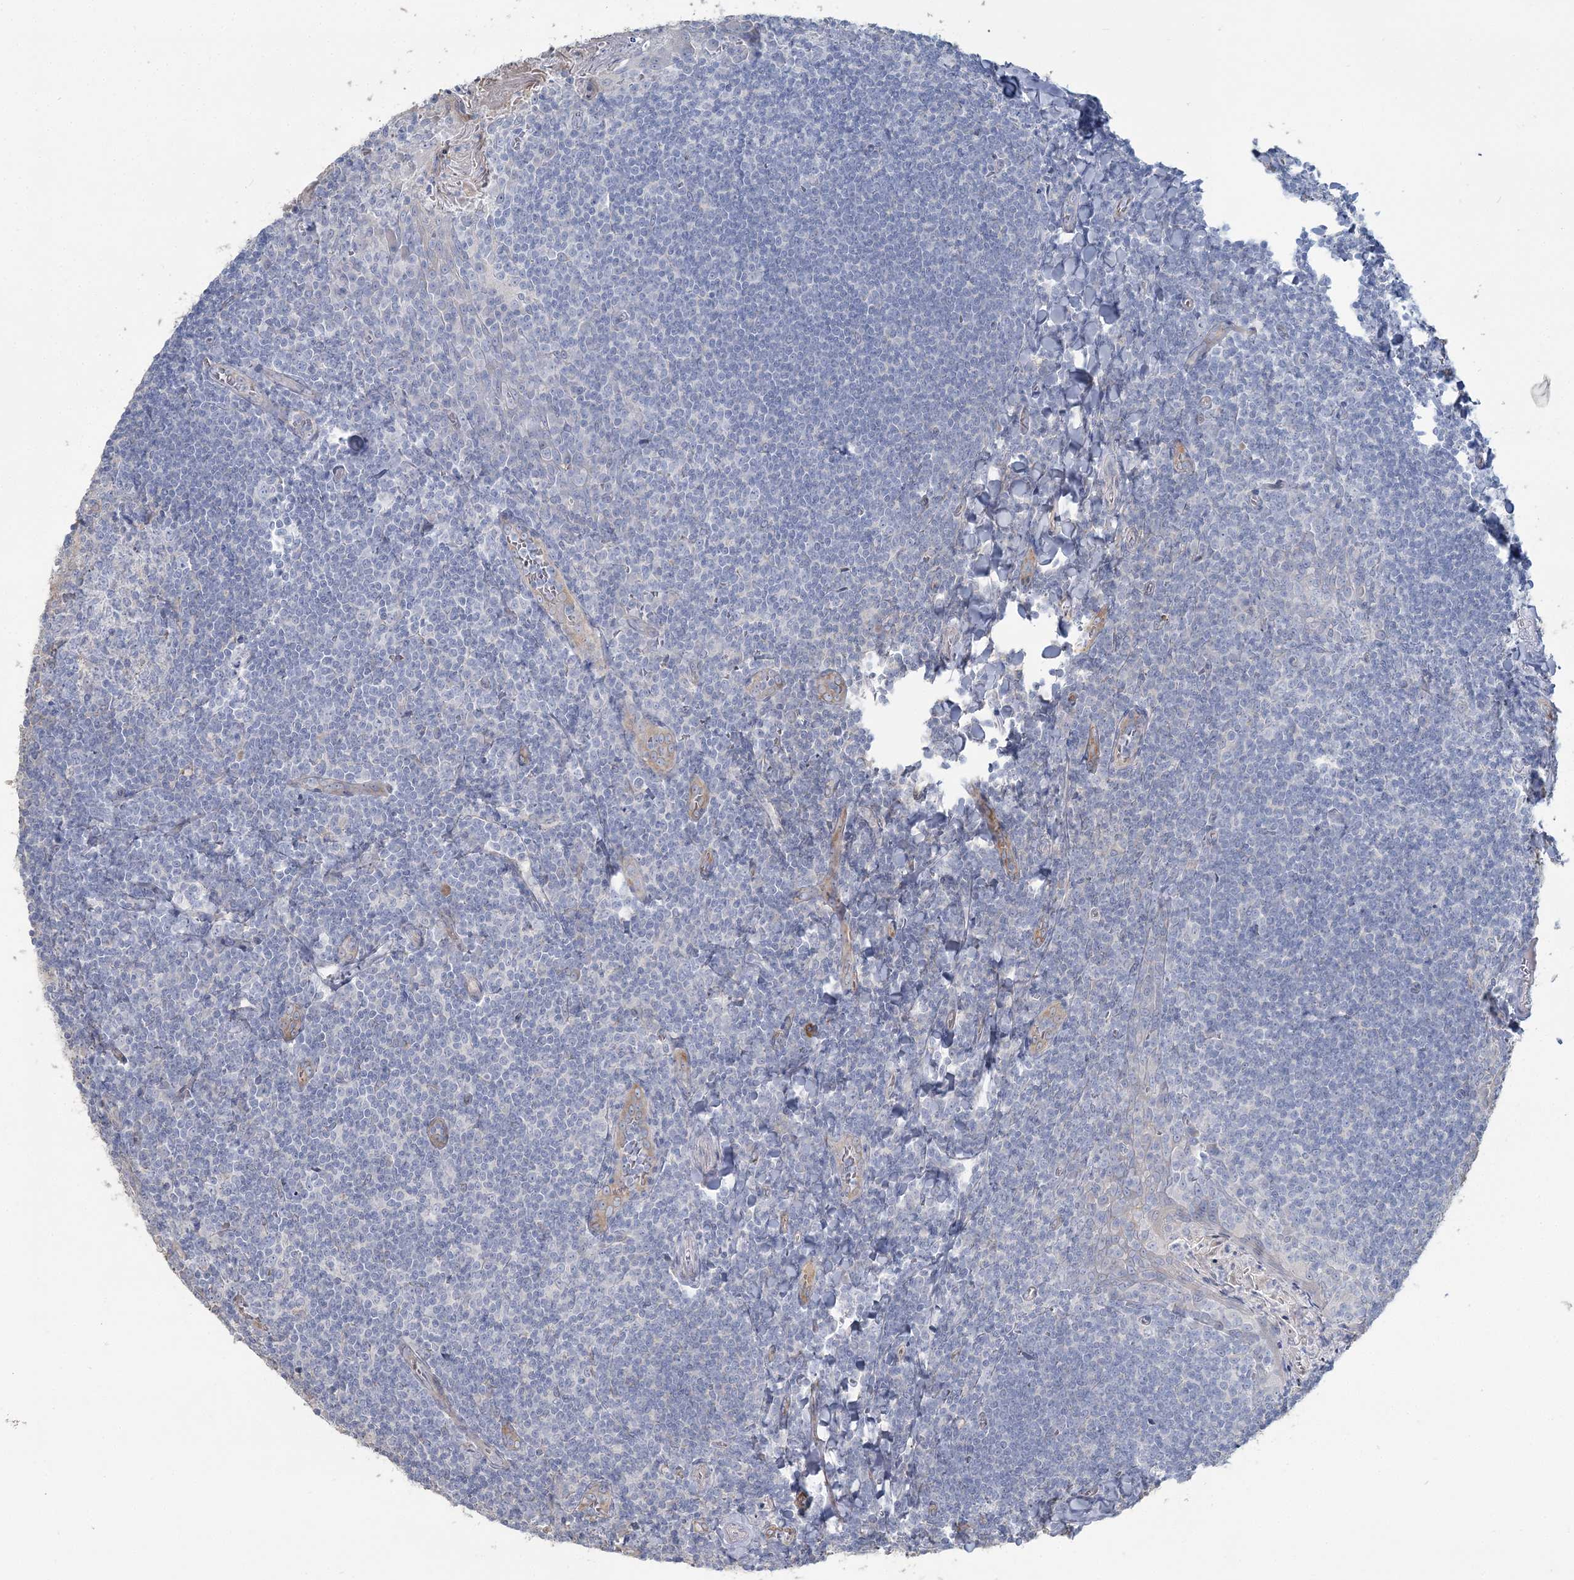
{"staining": {"intensity": "negative", "quantity": "none", "location": "none"}, "tissue": "tonsil", "cell_type": "Germinal center cells", "image_type": "normal", "snomed": [{"axis": "morphology", "description": "Normal tissue, NOS"}, {"axis": "topography", "description": "Tonsil"}], "caption": "This is an immunohistochemistry micrograph of unremarkable human tonsil. There is no staining in germinal center cells.", "gene": "CMBL", "patient": {"sex": "male", "age": 27}}